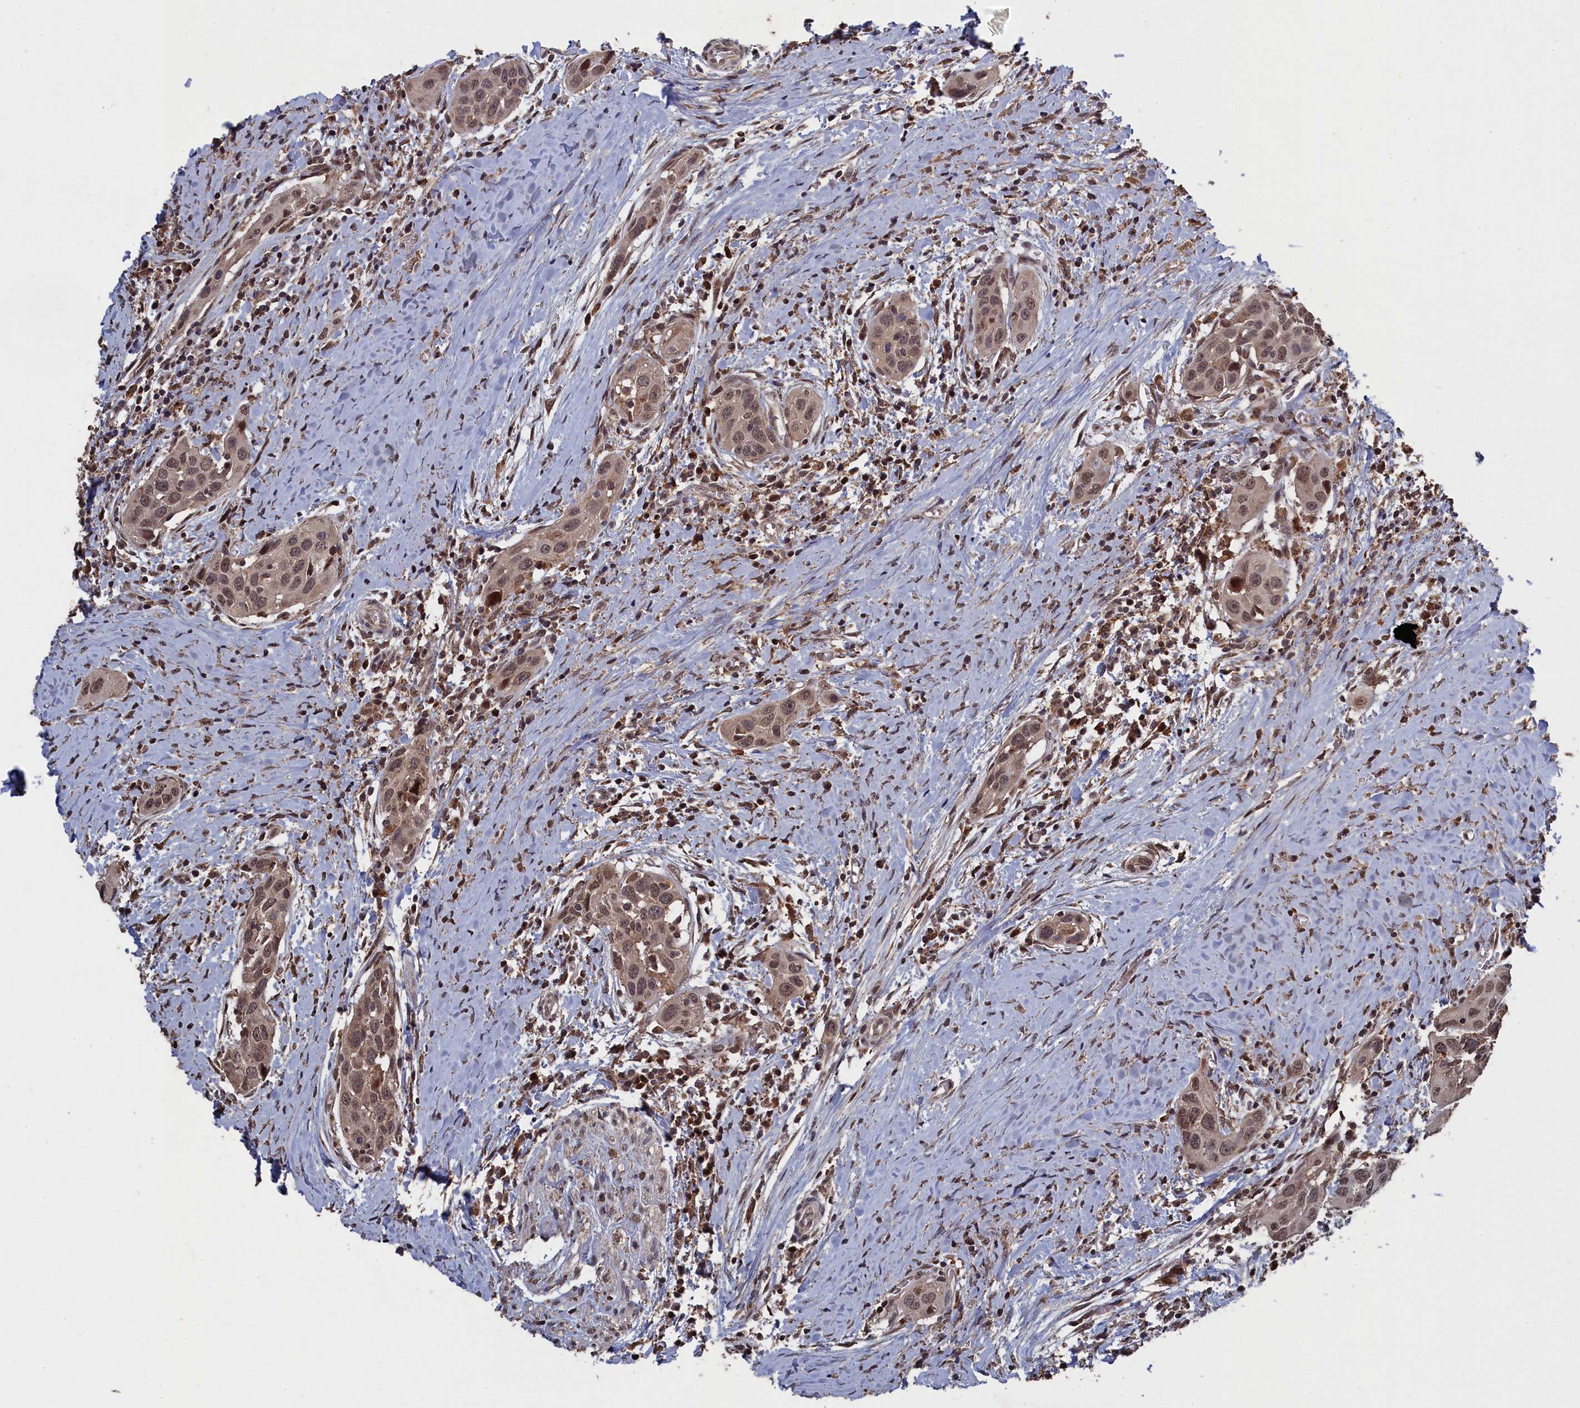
{"staining": {"intensity": "moderate", "quantity": ">75%", "location": "nuclear"}, "tissue": "head and neck cancer", "cell_type": "Tumor cells", "image_type": "cancer", "snomed": [{"axis": "morphology", "description": "Squamous cell carcinoma, NOS"}, {"axis": "topography", "description": "Oral tissue"}, {"axis": "topography", "description": "Head-Neck"}], "caption": "Immunohistochemical staining of head and neck cancer (squamous cell carcinoma) shows medium levels of moderate nuclear expression in approximately >75% of tumor cells.", "gene": "CEACAM21", "patient": {"sex": "female", "age": 50}}